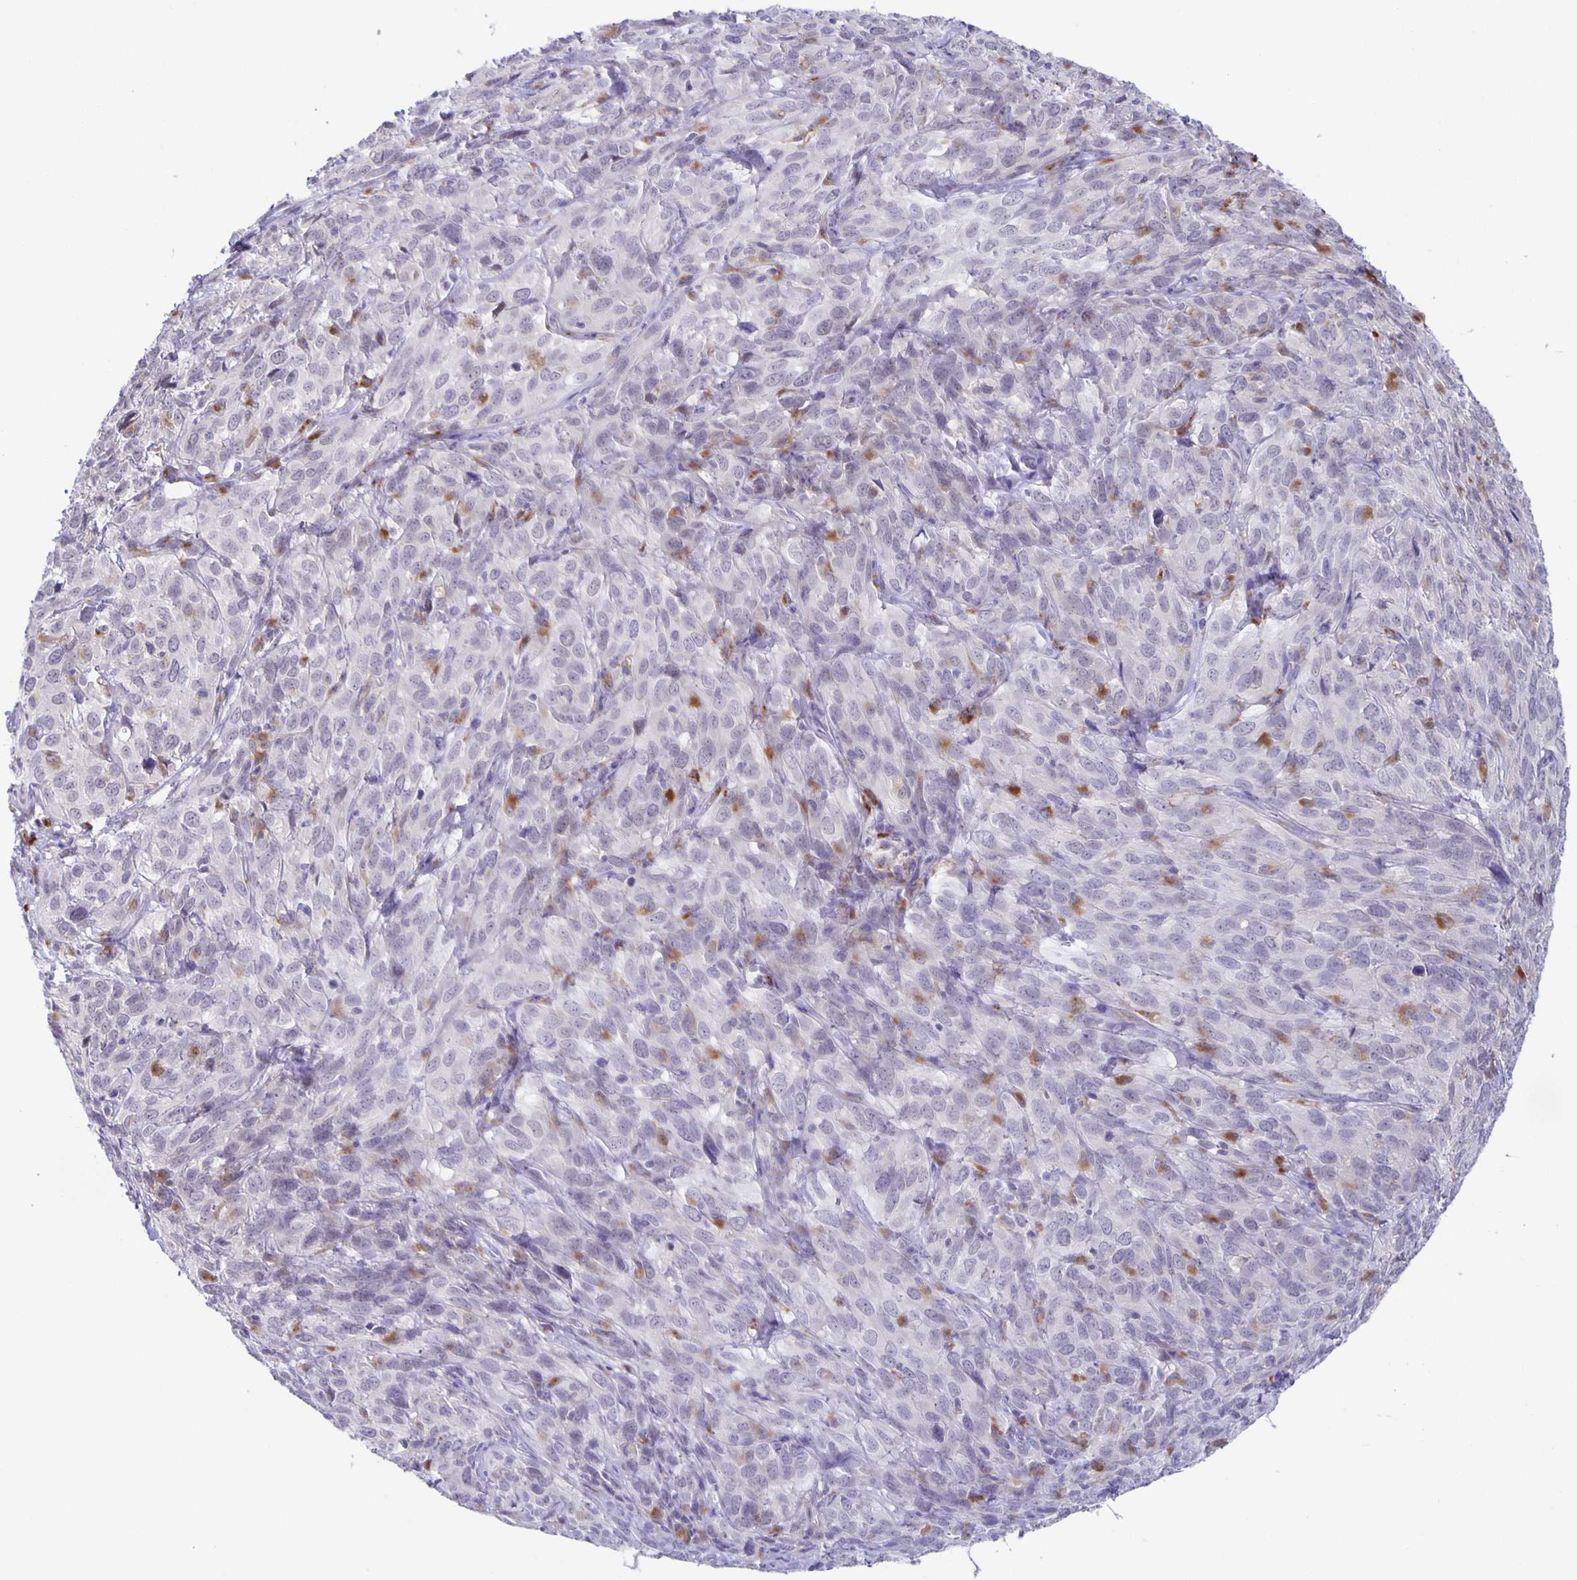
{"staining": {"intensity": "negative", "quantity": "none", "location": "none"}, "tissue": "cervical cancer", "cell_type": "Tumor cells", "image_type": "cancer", "snomed": [{"axis": "morphology", "description": "Squamous cell carcinoma, NOS"}, {"axis": "topography", "description": "Cervix"}], "caption": "An IHC histopathology image of cervical cancer is shown. There is no staining in tumor cells of cervical cancer.", "gene": "LIPA", "patient": {"sex": "female", "age": 51}}